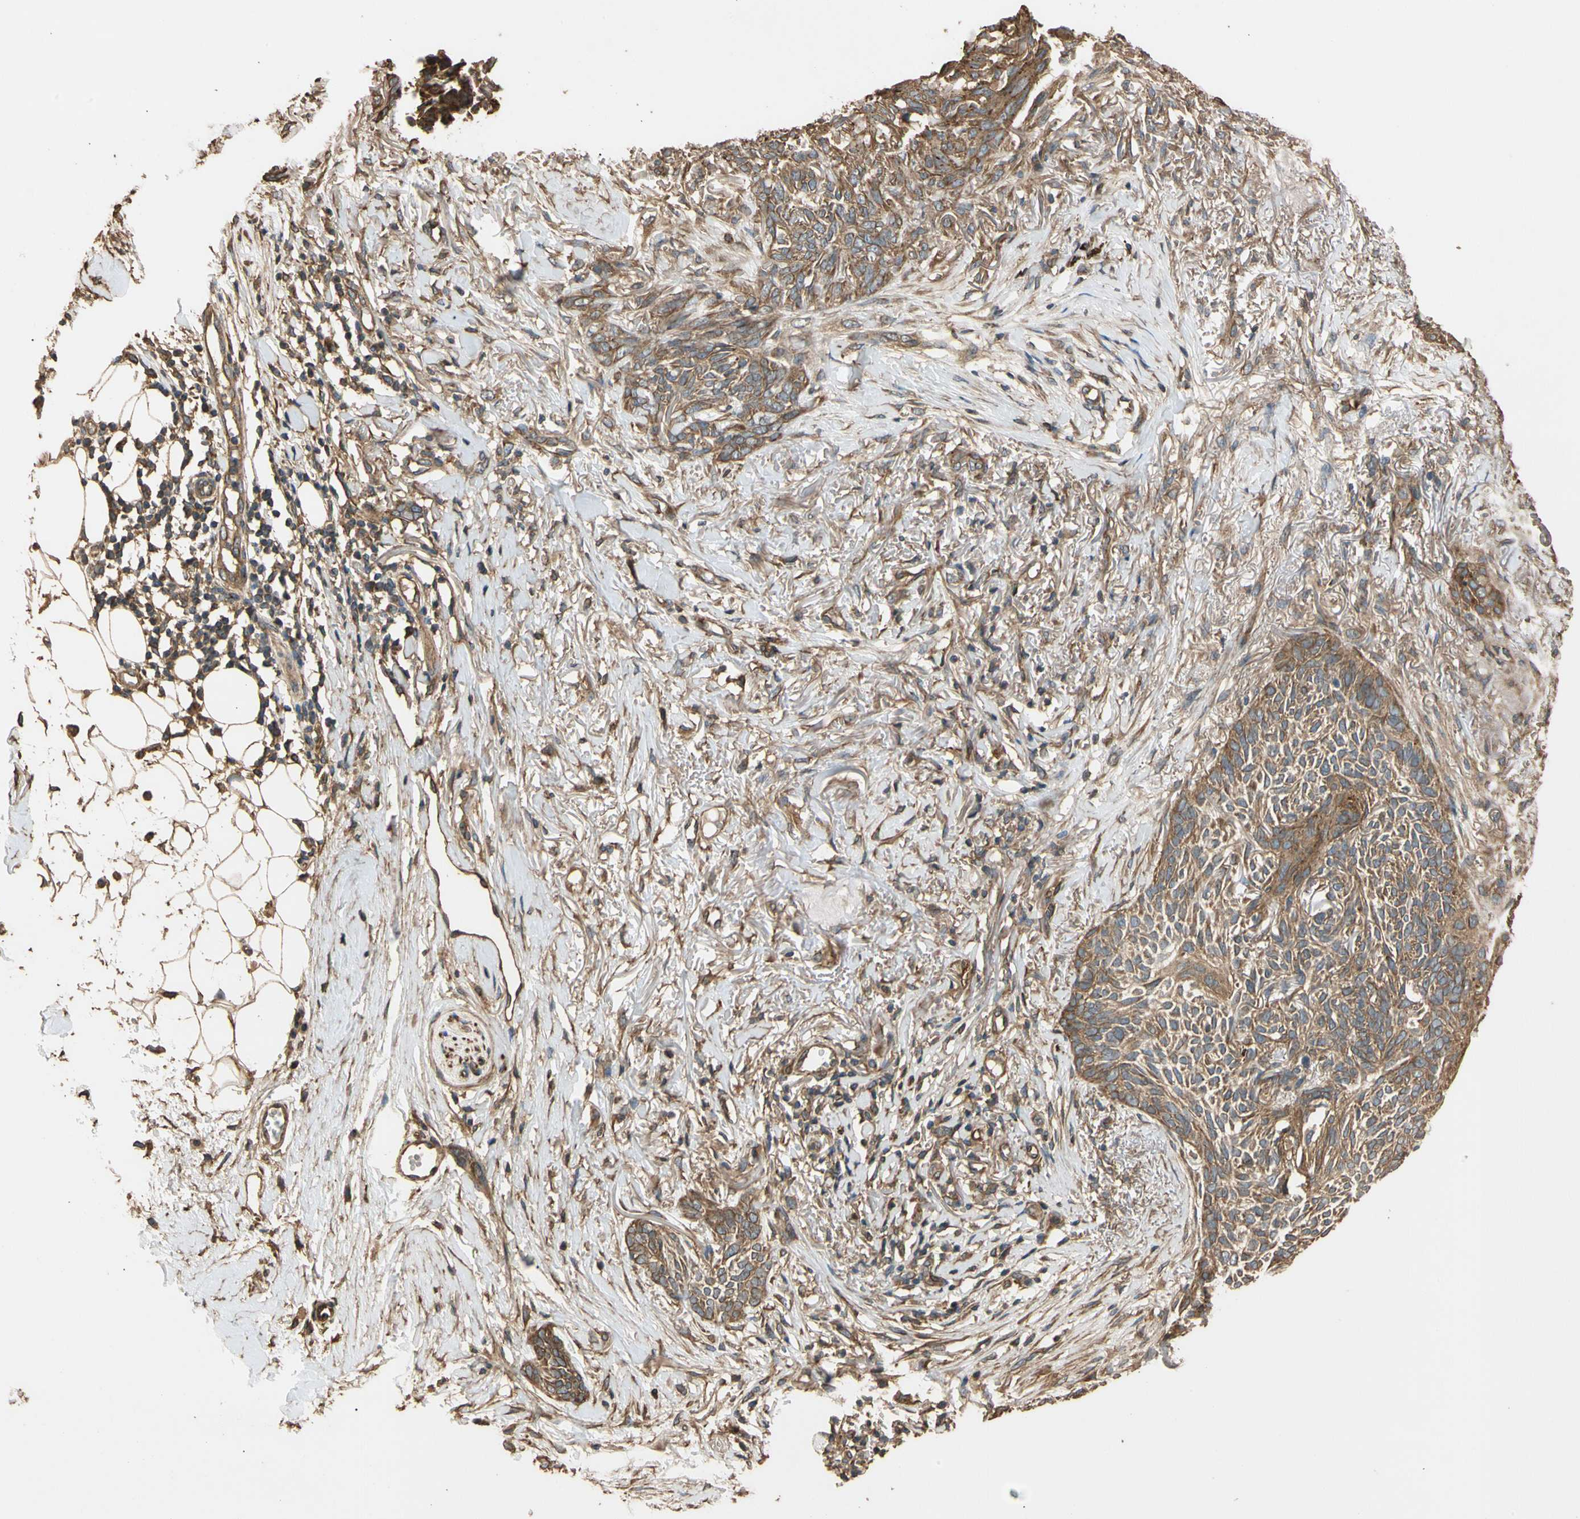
{"staining": {"intensity": "moderate", "quantity": ">75%", "location": "cytoplasmic/membranous"}, "tissue": "skin cancer", "cell_type": "Tumor cells", "image_type": "cancer", "snomed": [{"axis": "morphology", "description": "Basal cell carcinoma"}, {"axis": "topography", "description": "Skin"}], "caption": "Immunohistochemistry (DAB) staining of basal cell carcinoma (skin) exhibits moderate cytoplasmic/membranous protein positivity in about >75% of tumor cells. Ihc stains the protein in brown and the nuclei are stained blue.", "gene": "MGRN1", "patient": {"sex": "female", "age": 84}}